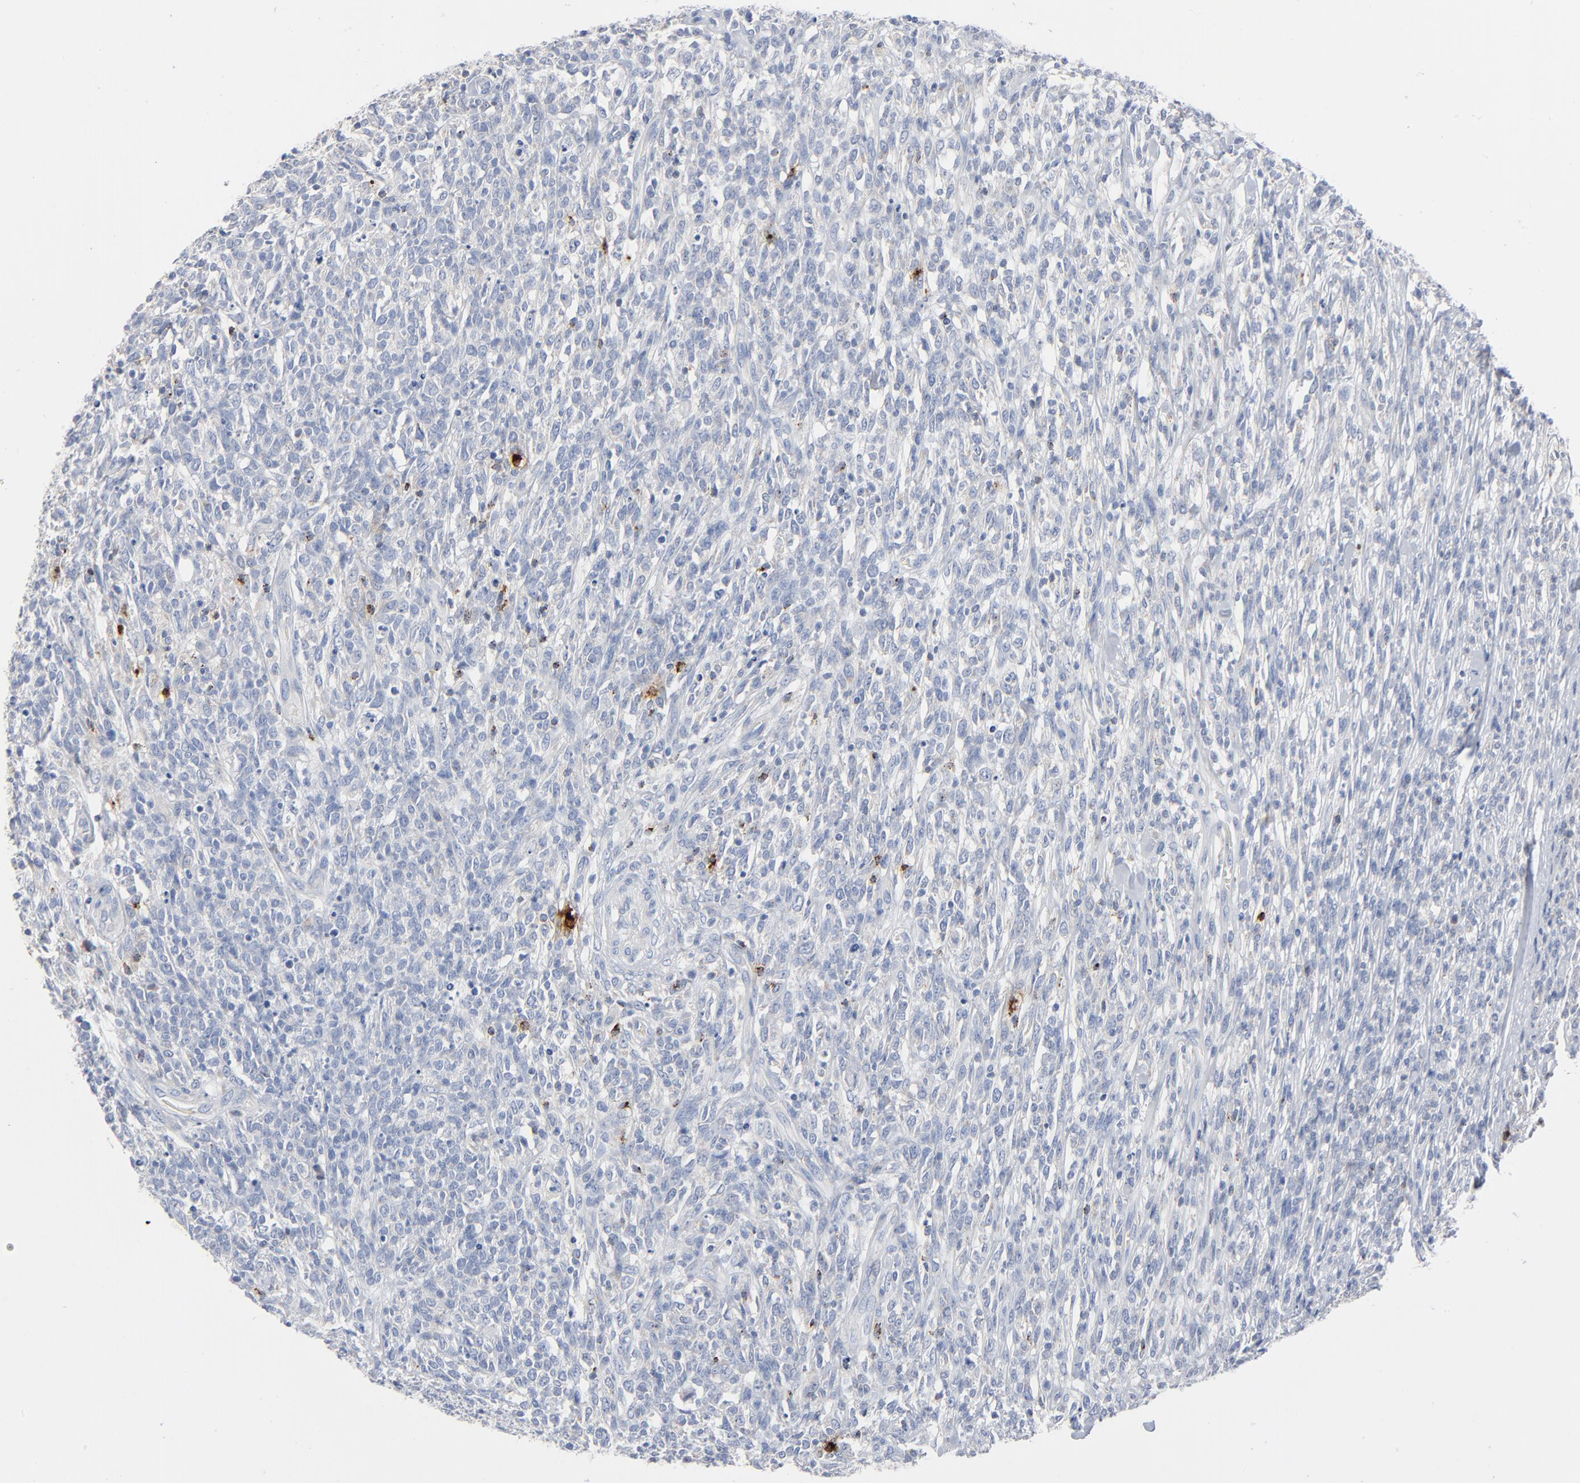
{"staining": {"intensity": "negative", "quantity": "none", "location": "none"}, "tissue": "lymphoma", "cell_type": "Tumor cells", "image_type": "cancer", "snomed": [{"axis": "morphology", "description": "Malignant lymphoma, non-Hodgkin's type, High grade"}, {"axis": "topography", "description": "Lymph node"}], "caption": "Lymphoma was stained to show a protein in brown. There is no significant expression in tumor cells.", "gene": "GZMB", "patient": {"sex": "female", "age": 73}}